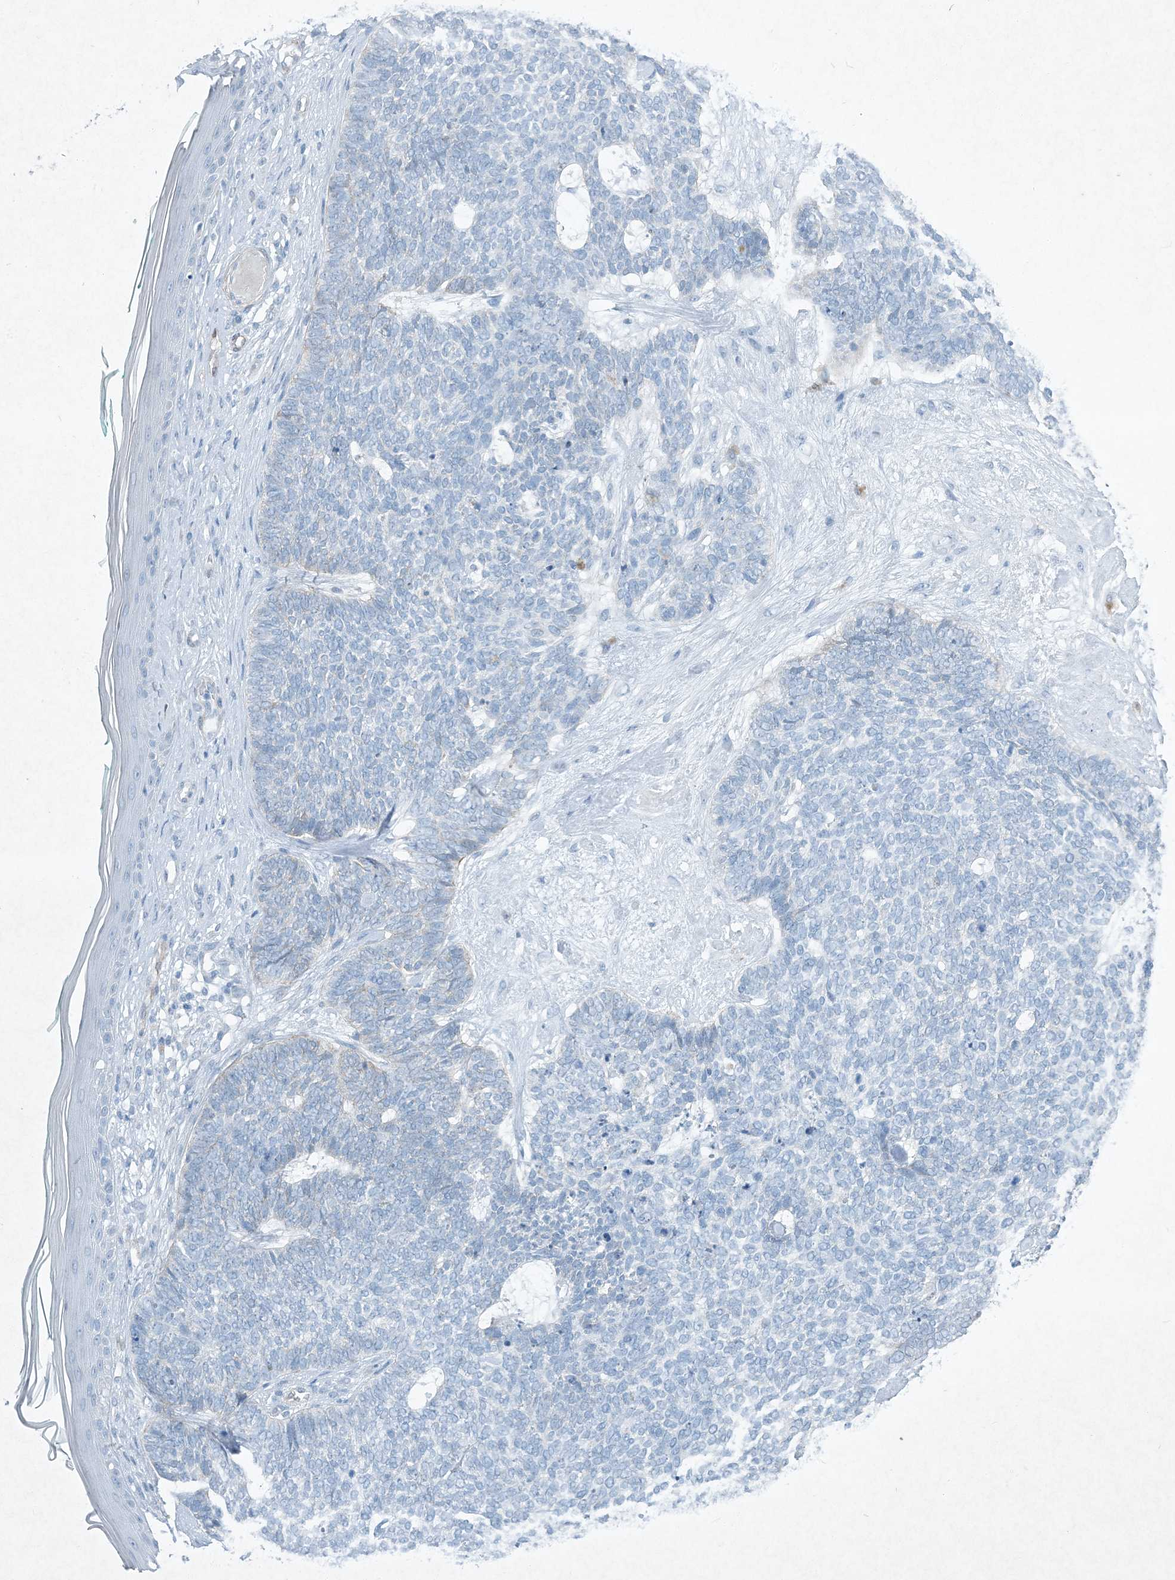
{"staining": {"intensity": "negative", "quantity": "none", "location": "none"}, "tissue": "skin cancer", "cell_type": "Tumor cells", "image_type": "cancer", "snomed": [{"axis": "morphology", "description": "Basal cell carcinoma"}, {"axis": "topography", "description": "Skin"}], "caption": "Tumor cells are negative for protein expression in human basal cell carcinoma (skin).", "gene": "PGM5", "patient": {"sex": "female", "age": 84}}